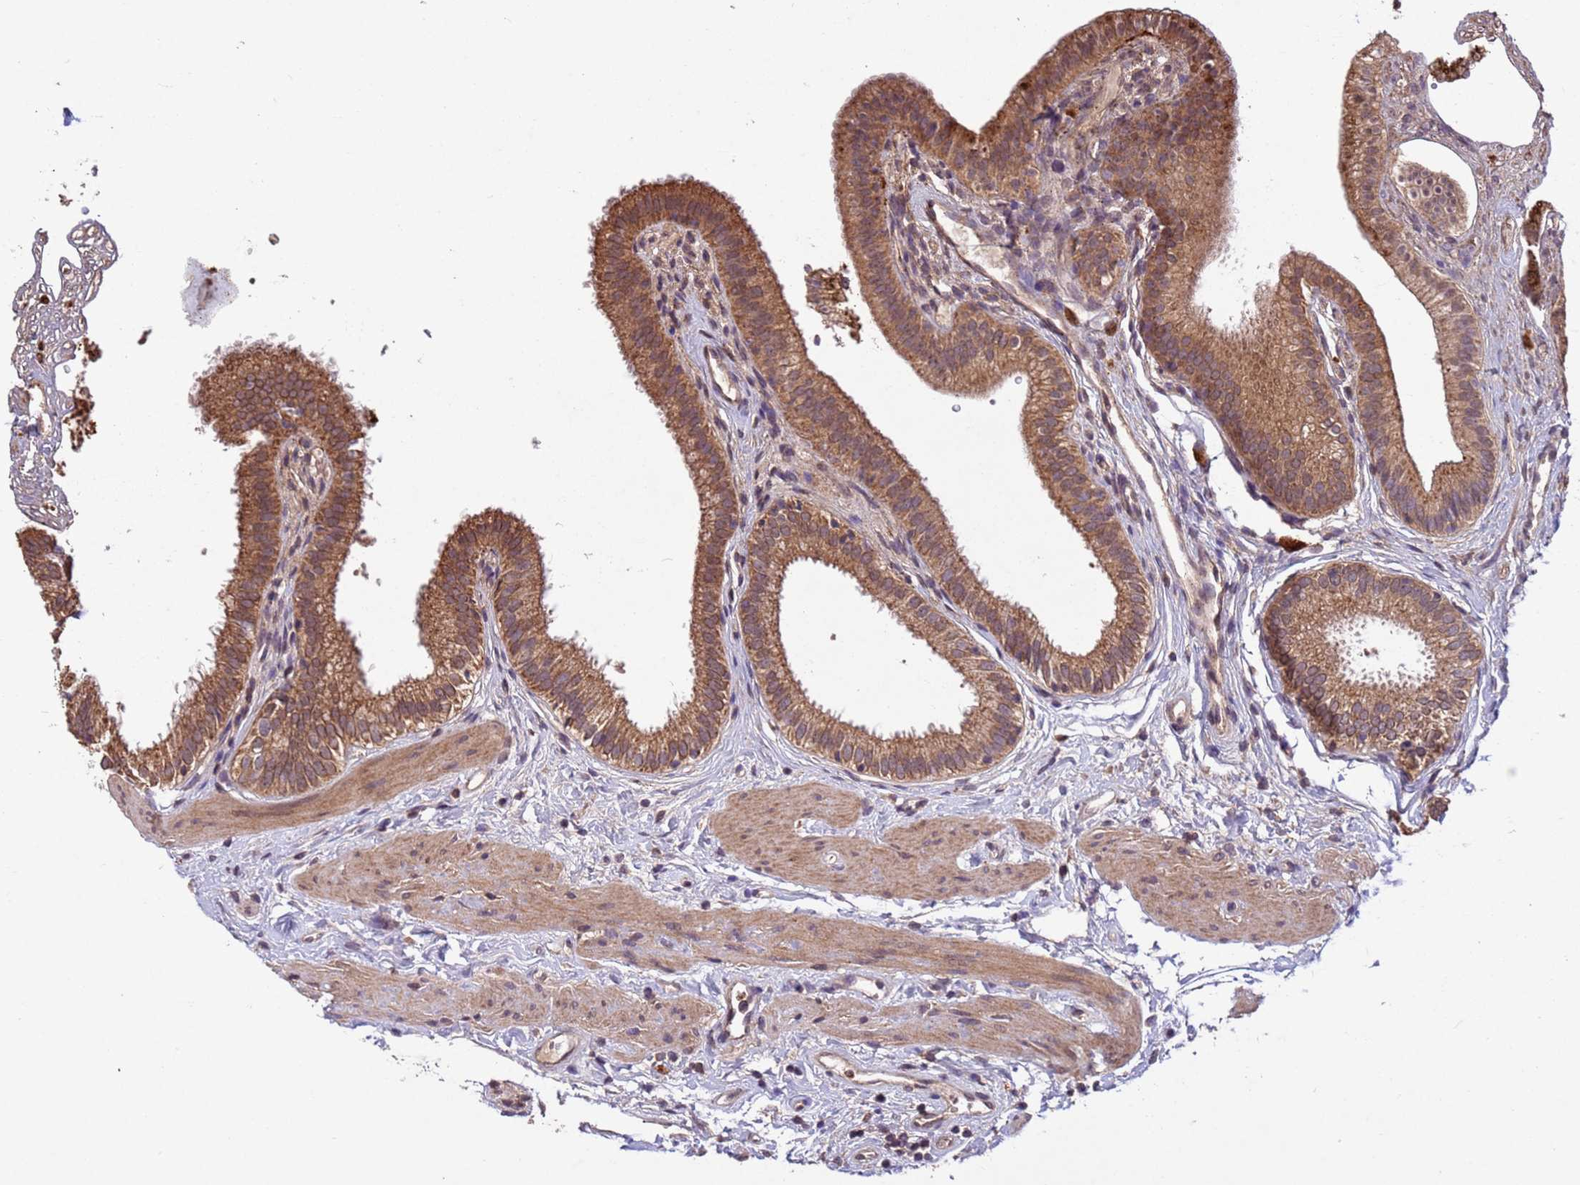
{"staining": {"intensity": "strong", "quantity": ">75%", "location": "cytoplasmic/membranous"}, "tissue": "gallbladder", "cell_type": "Glandular cells", "image_type": "normal", "snomed": [{"axis": "morphology", "description": "Normal tissue, NOS"}, {"axis": "topography", "description": "Gallbladder"}], "caption": "IHC (DAB) staining of unremarkable human gallbladder demonstrates strong cytoplasmic/membranous protein staining in approximately >75% of glandular cells.", "gene": "FASTKD1", "patient": {"sex": "female", "age": 54}}